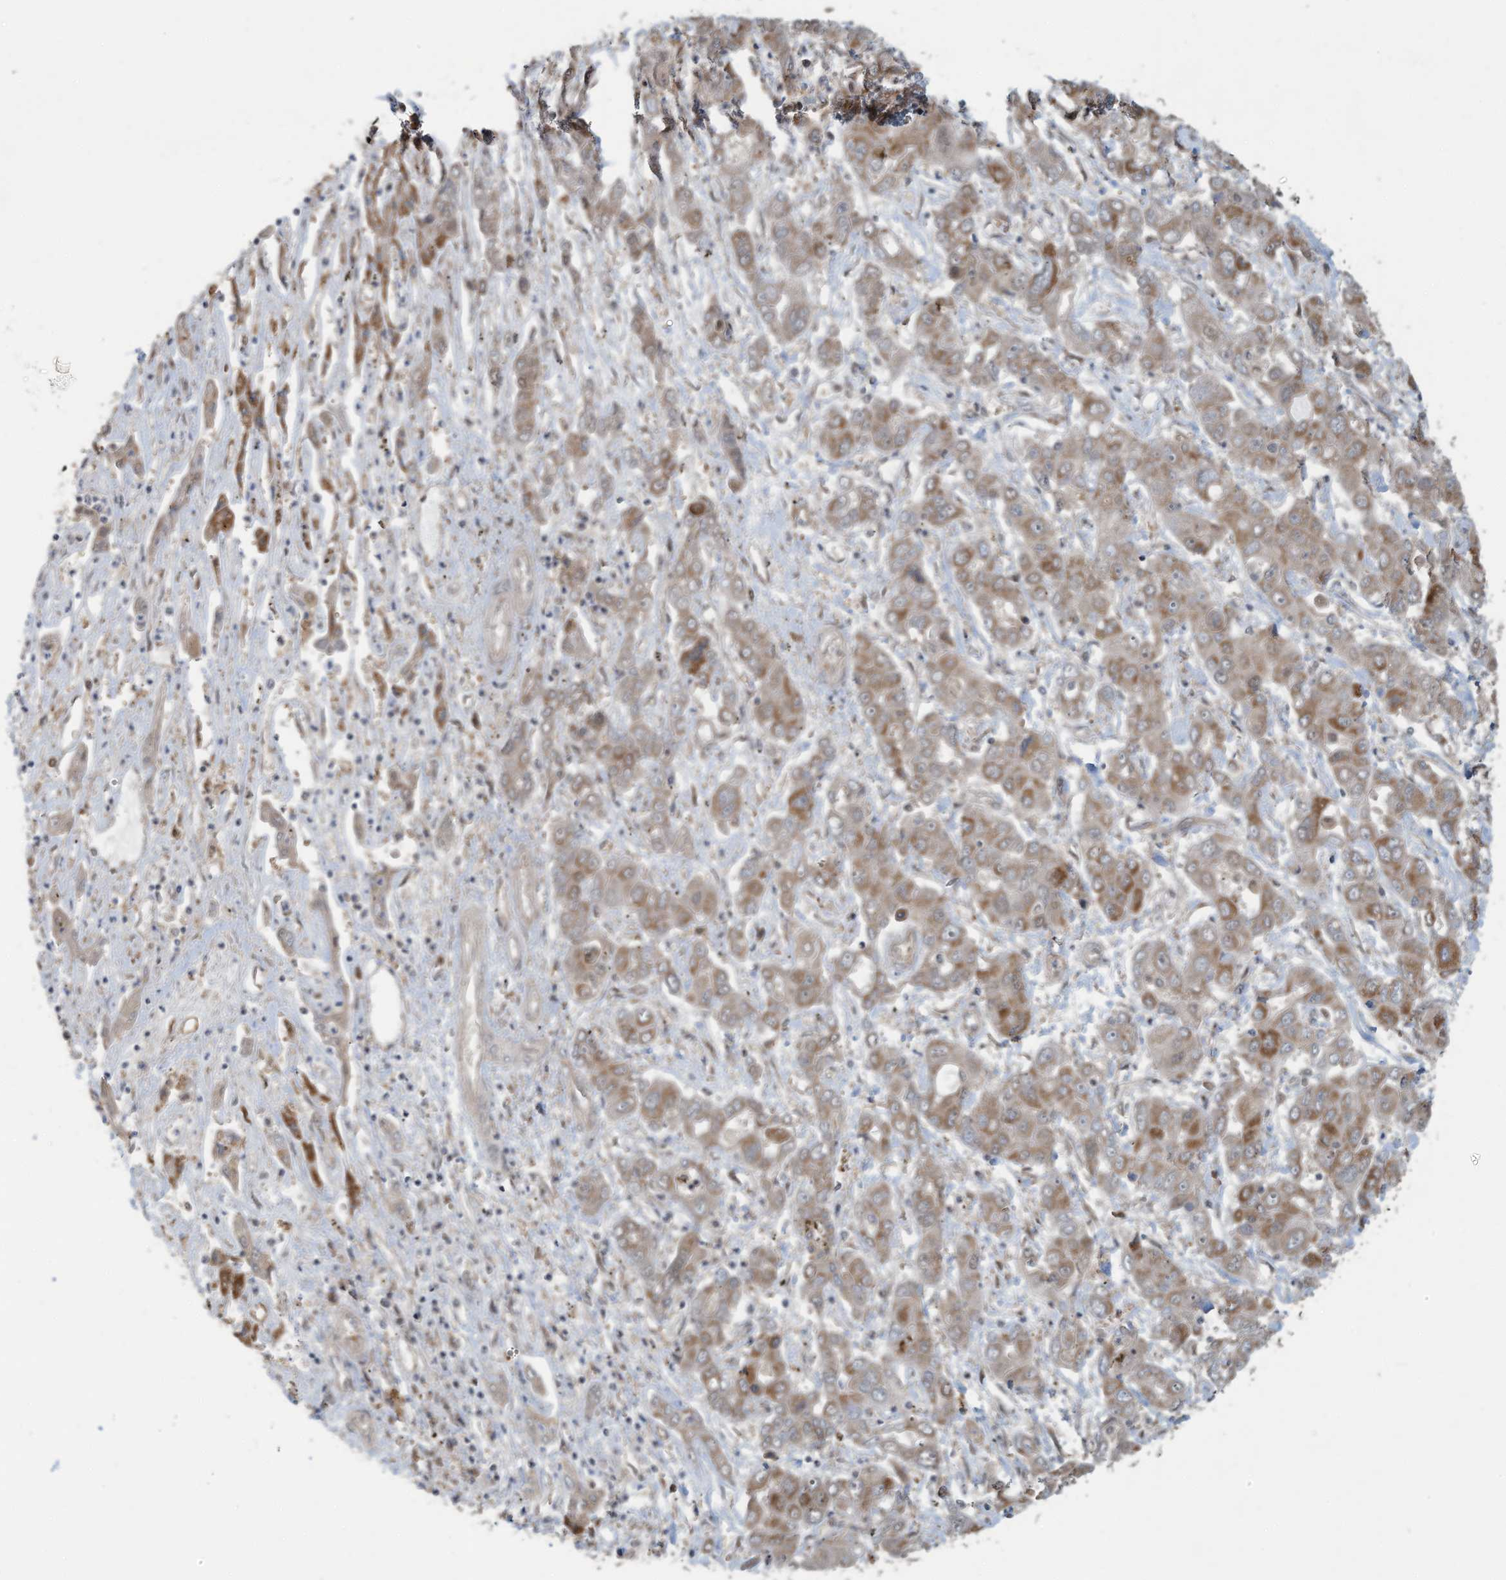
{"staining": {"intensity": "moderate", "quantity": ">75%", "location": "cytoplasmic/membranous"}, "tissue": "liver cancer", "cell_type": "Tumor cells", "image_type": "cancer", "snomed": [{"axis": "morphology", "description": "Cholangiocarcinoma"}, {"axis": "topography", "description": "Liver"}], "caption": "The immunohistochemical stain shows moderate cytoplasmic/membranous positivity in tumor cells of cholangiocarcinoma (liver) tissue.", "gene": "ERI2", "patient": {"sex": "male", "age": 67}}